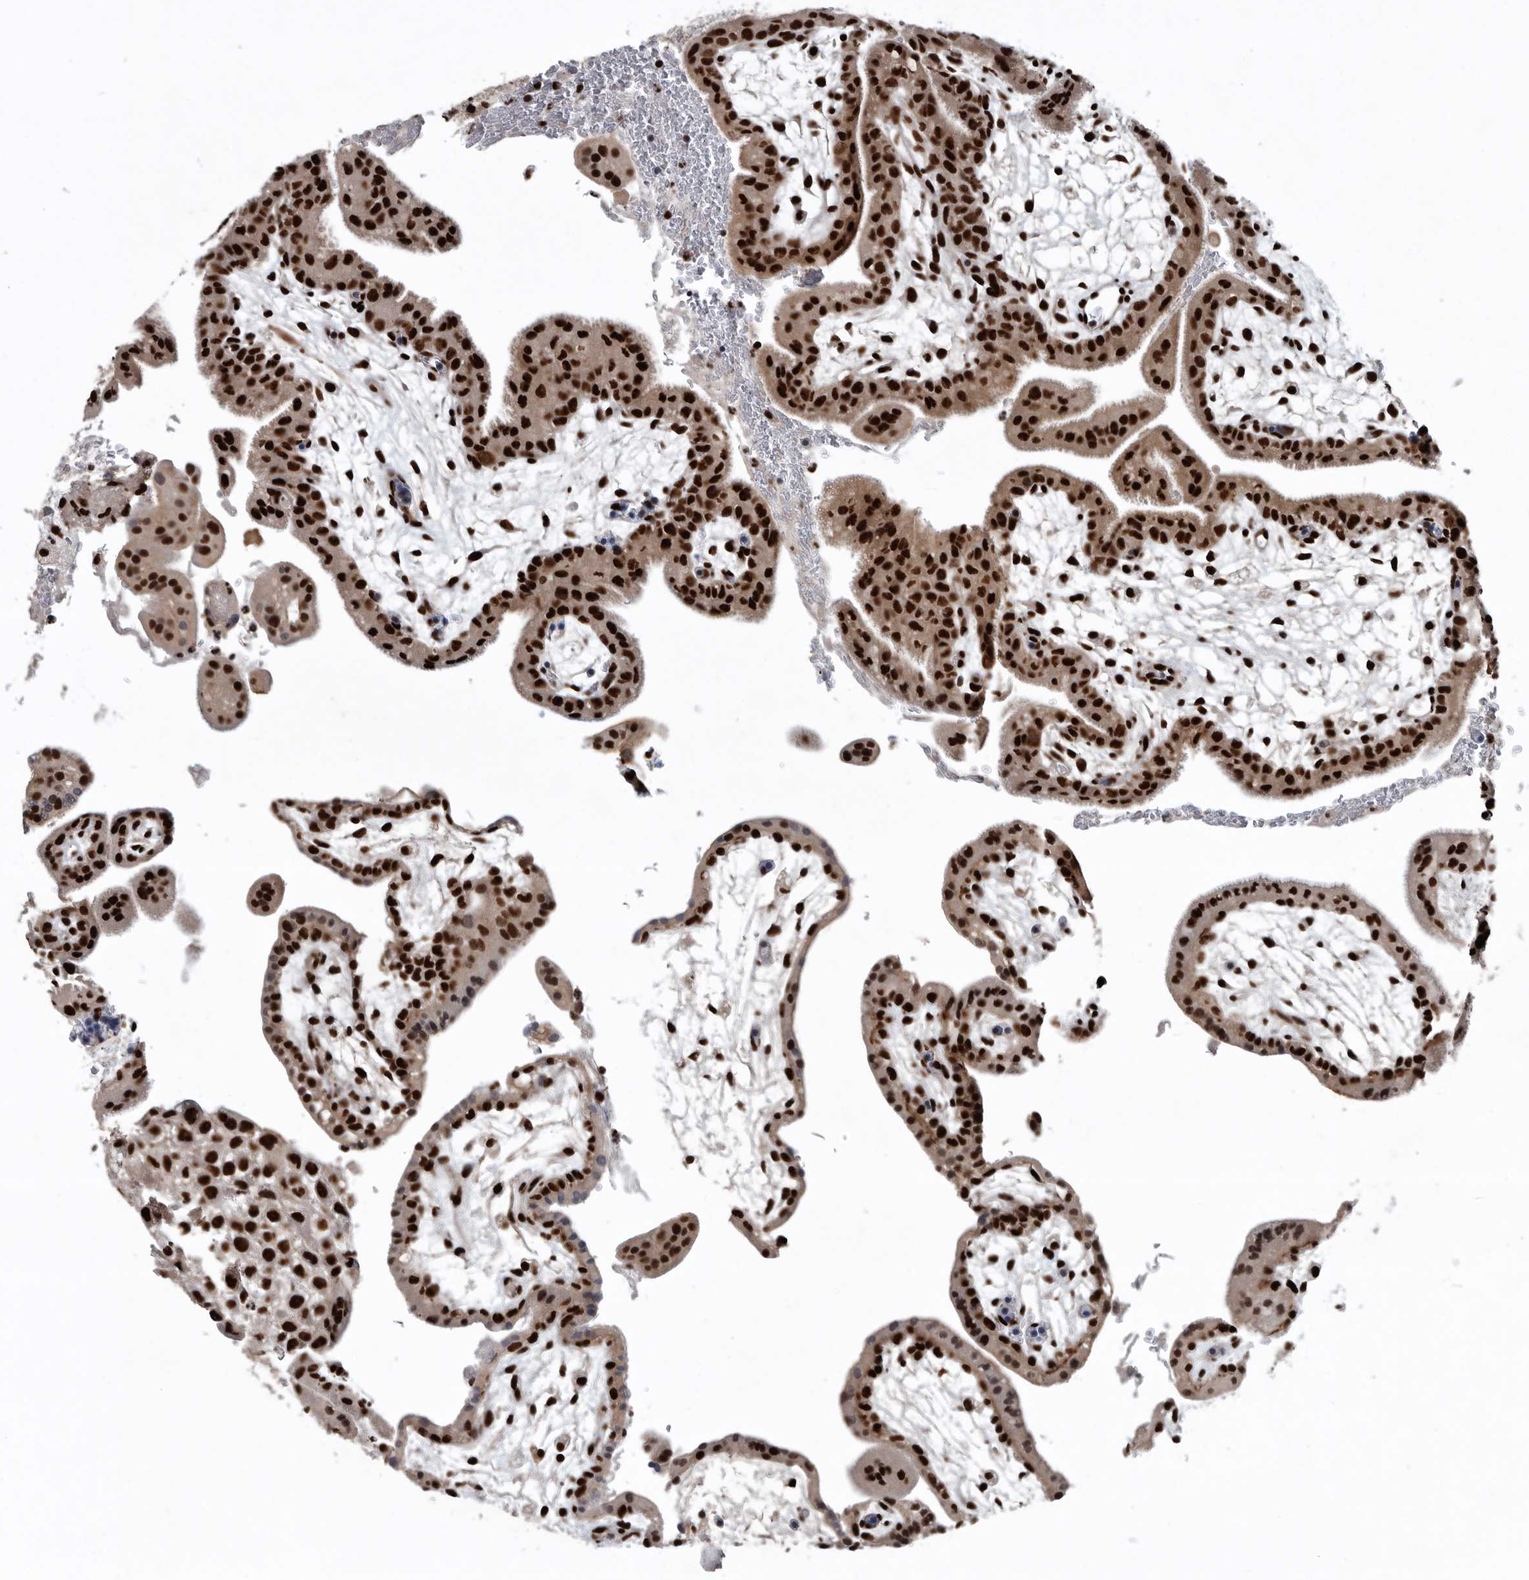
{"staining": {"intensity": "strong", "quantity": ">75%", "location": "nuclear"}, "tissue": "placenta", "cell_type": "Decidual cells", "image_type": "normal", "snomed": [{"axis": "morphology", "description": "Normal tissue, NOS"}, {"axis": "topography", "description": "Placenta"}], "caption": "A brown stain highlights strong nuclear expression of a protein in decidual cells of normal placenta.", "gene": "SENP7", "patient": {"sex": "female", "age": 35}}